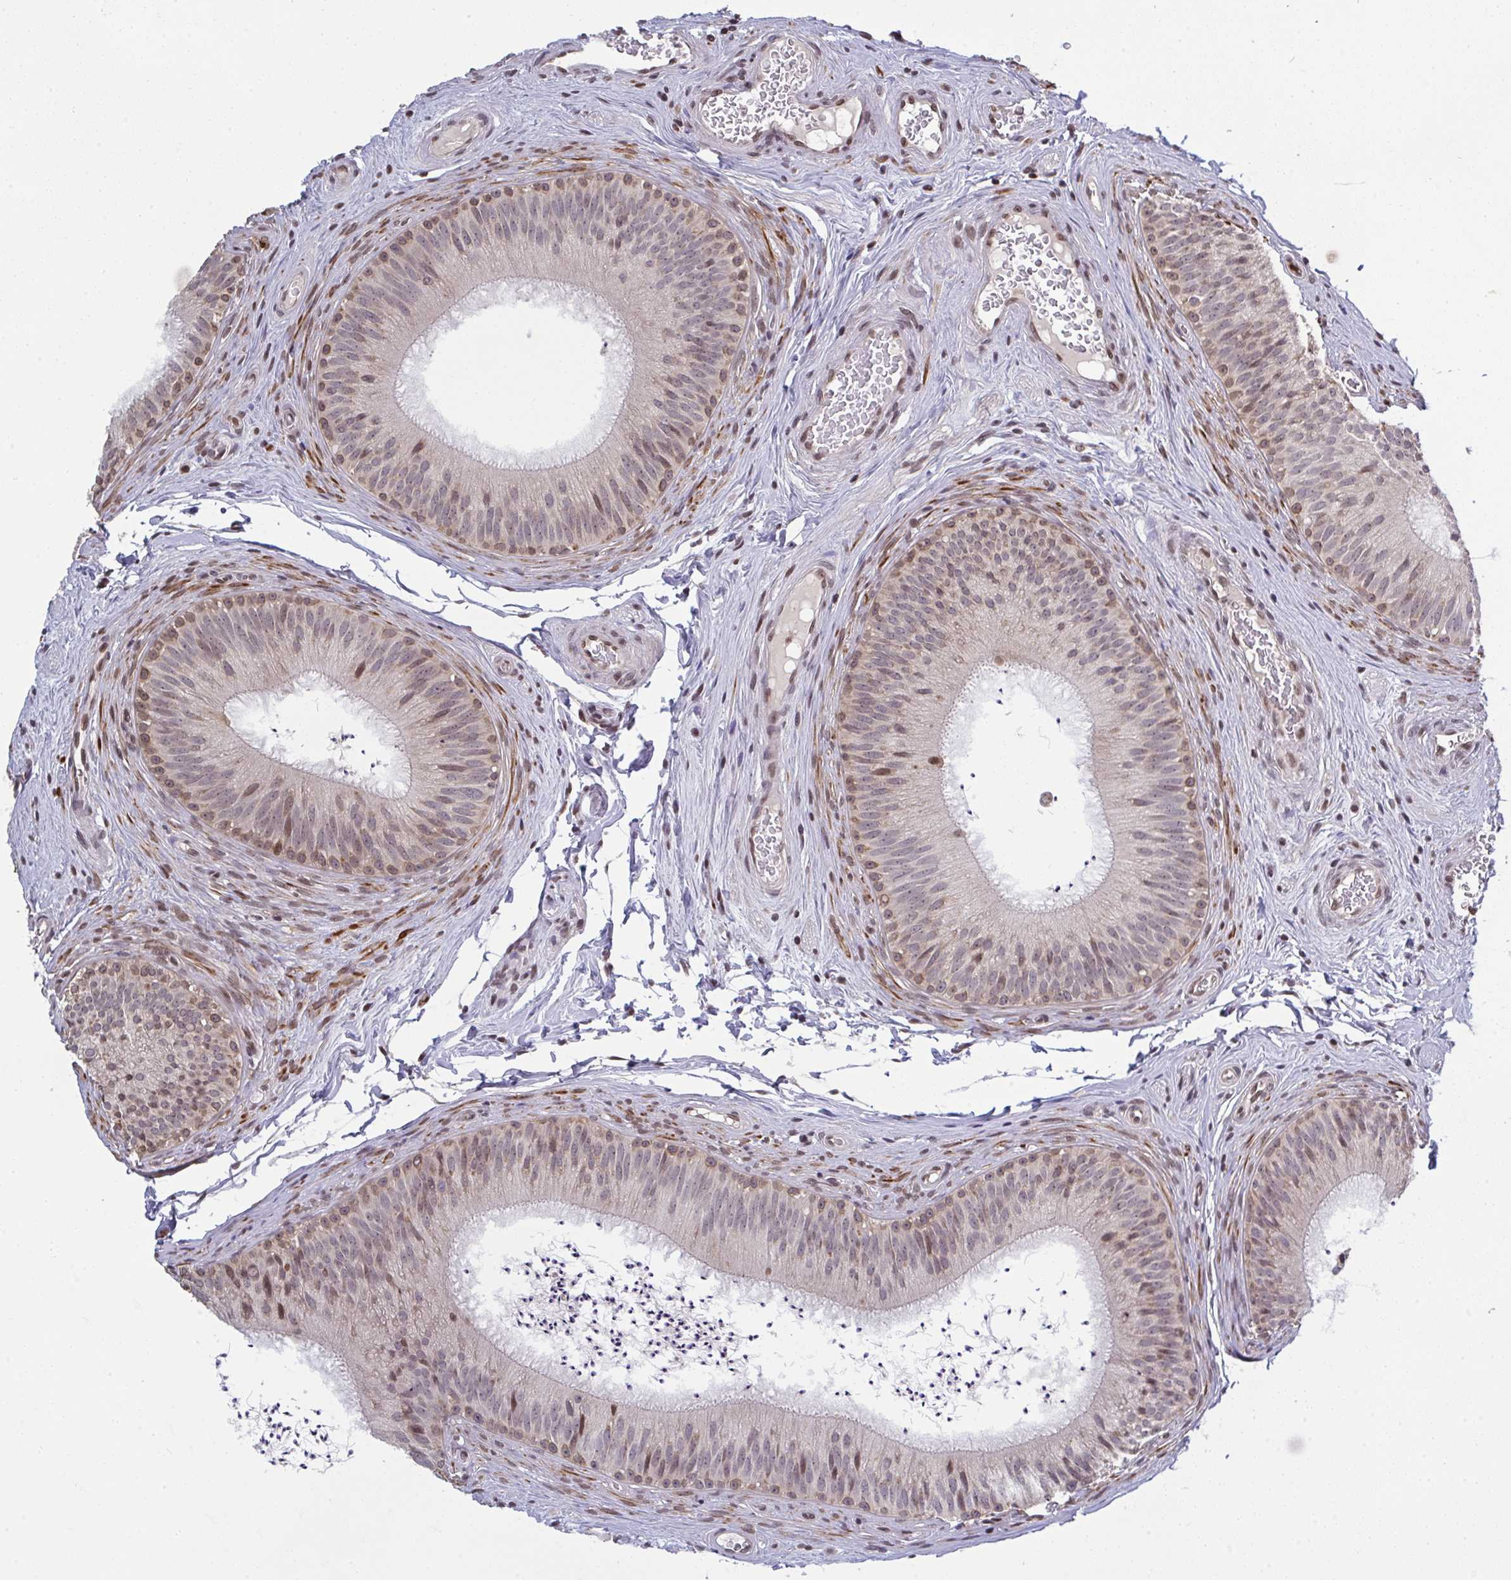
{"staining": {"intensity": "moderate", "quantity": "<25%", "location": "cytoplasmic/membranous"}, "tissue": "epididymis", "cell_type": "Glandular cells", "image_type": "normal", "snomed": [{"axis": "morphology", "description": "Normal tissue, NOS"}, {"axis": "topography", "description": "Epididymis"}], "caption": "Immunohistochemical staining of normal human epididymis exhibits moderate cytoplasmic/membranous protein staining in approximately <25% of glandular cells. The staining was performed using DAB, with brown indicating positive protein expression. Nuclei are stained blue with hematoxylin.", "gene": "UXT", "patient": {"sex": "male", "age": 24}}